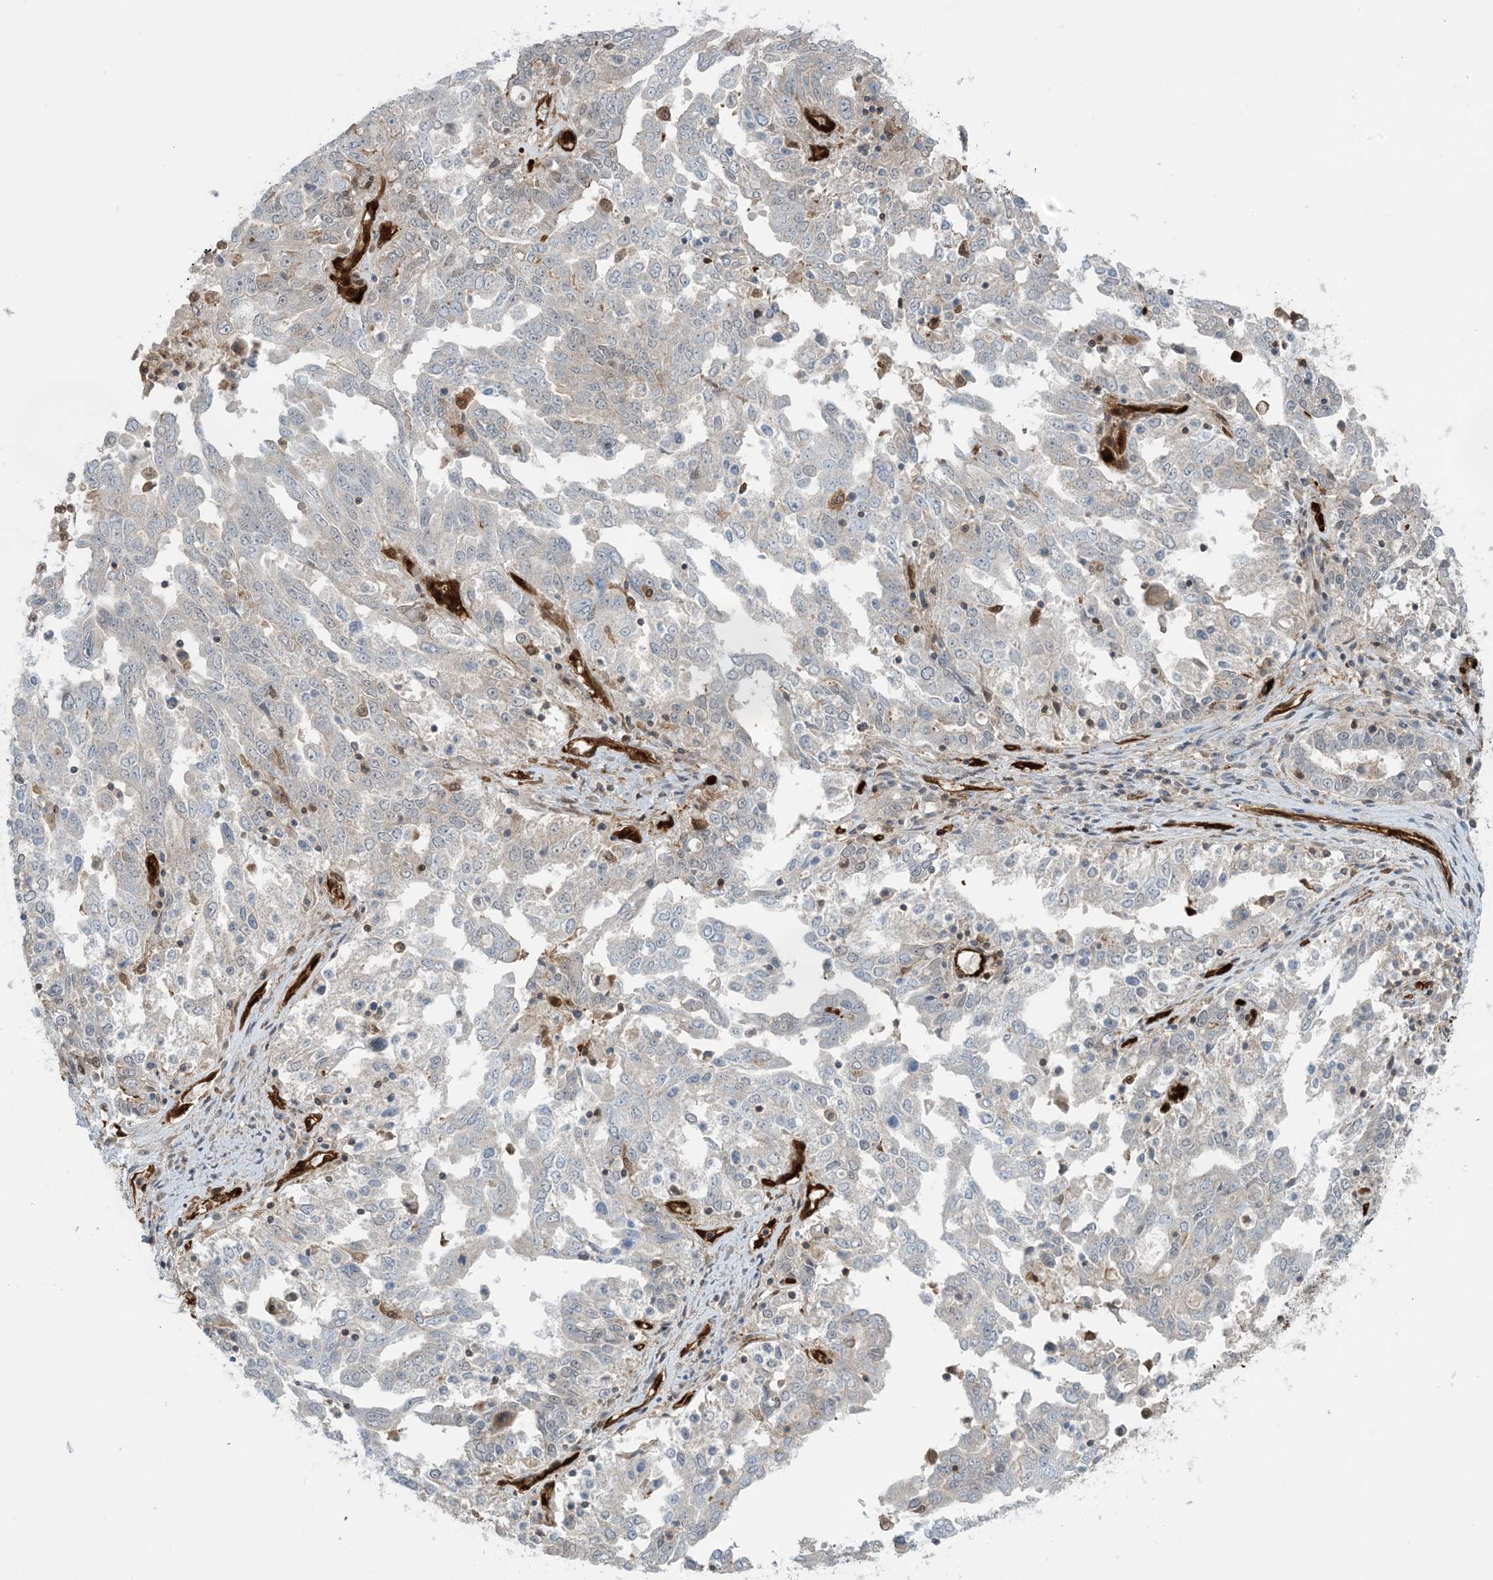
{"staining": {"intensity": "moderate", "quantity": "25%-75%", "location": "cytoplasmic/membranous"}, "tissue": "ovarian cancer", "cell_type": "Tumor cells", "image_type": "cancer", "snomed": [{"axis": "morphology", "description": "Carcinoma, endometroid"}, {"axis": "topography", "description": "Ovary"}], "caption": "Ovarian endometroid carcinoma tissue demonstrates moderate cytoplasmic/membranous positivity in approximately 25%-75% of tumor cells (IHC, brightfield microscopy, high magnification).", "gene": "PPM1F", "patient": {"sex": "female", "age": 62}}